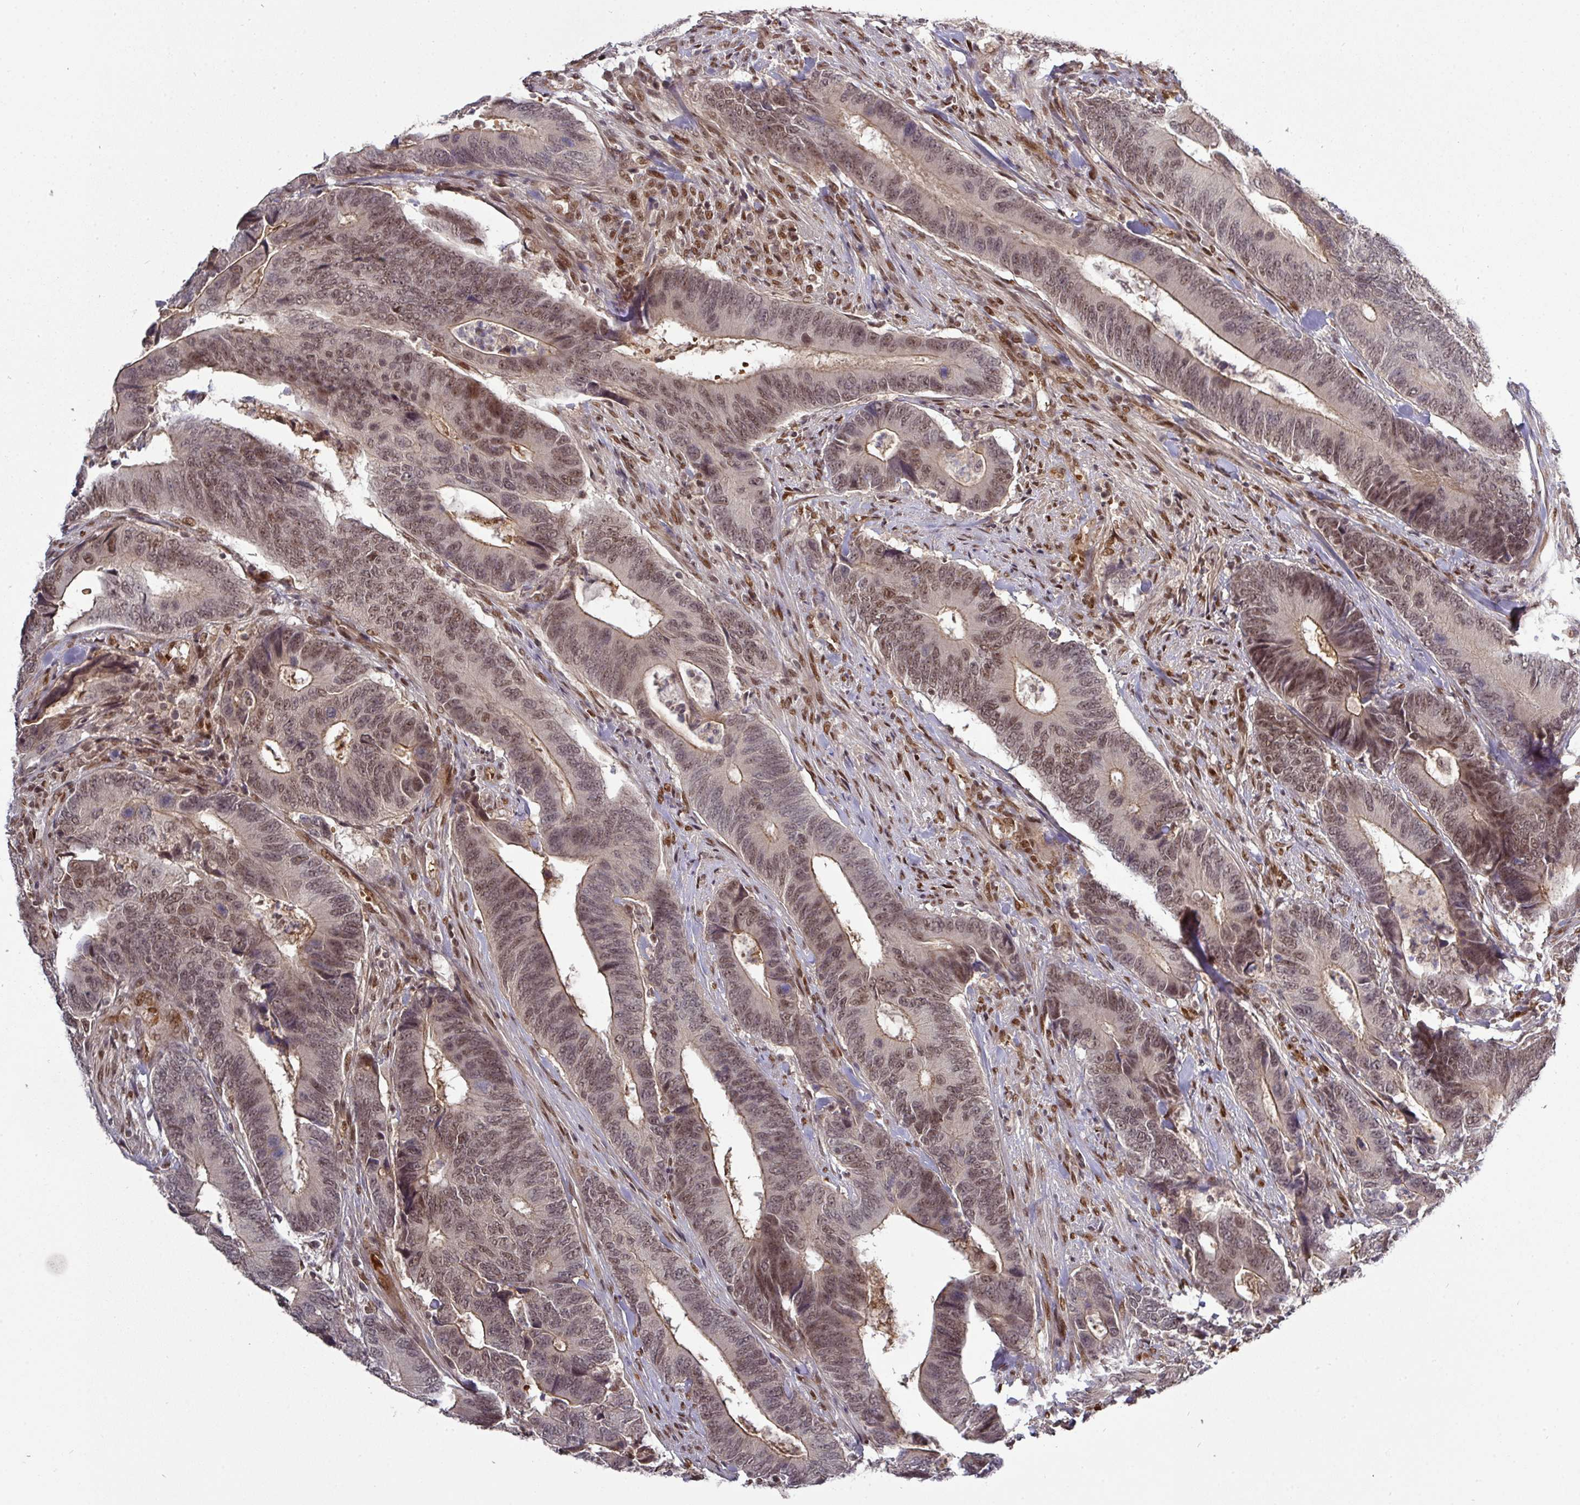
{"staining": {"intensity": "moderate", "quantity": ">75%", "location": "cytoplasmic/membranous,nuclear"}, "tissue": "colorectal cancer", "cell_type": "Tumor cells", "image_type": "cancer", "snomed": [{"axis": "morphology", "description": "Adenocarcinoma, NOS"}, {"axis": "topography", "description": "Colon"}], "caption": "An image showing moderate cytoplasmic/membranous and nuclear staining in about >75% of tumor cells in colorectal cancer (adenocarcinoma), as visualized by brown immunohistochemical staining.", "gene": "CIC", "patient": {"sex": "male", "age": 87}}